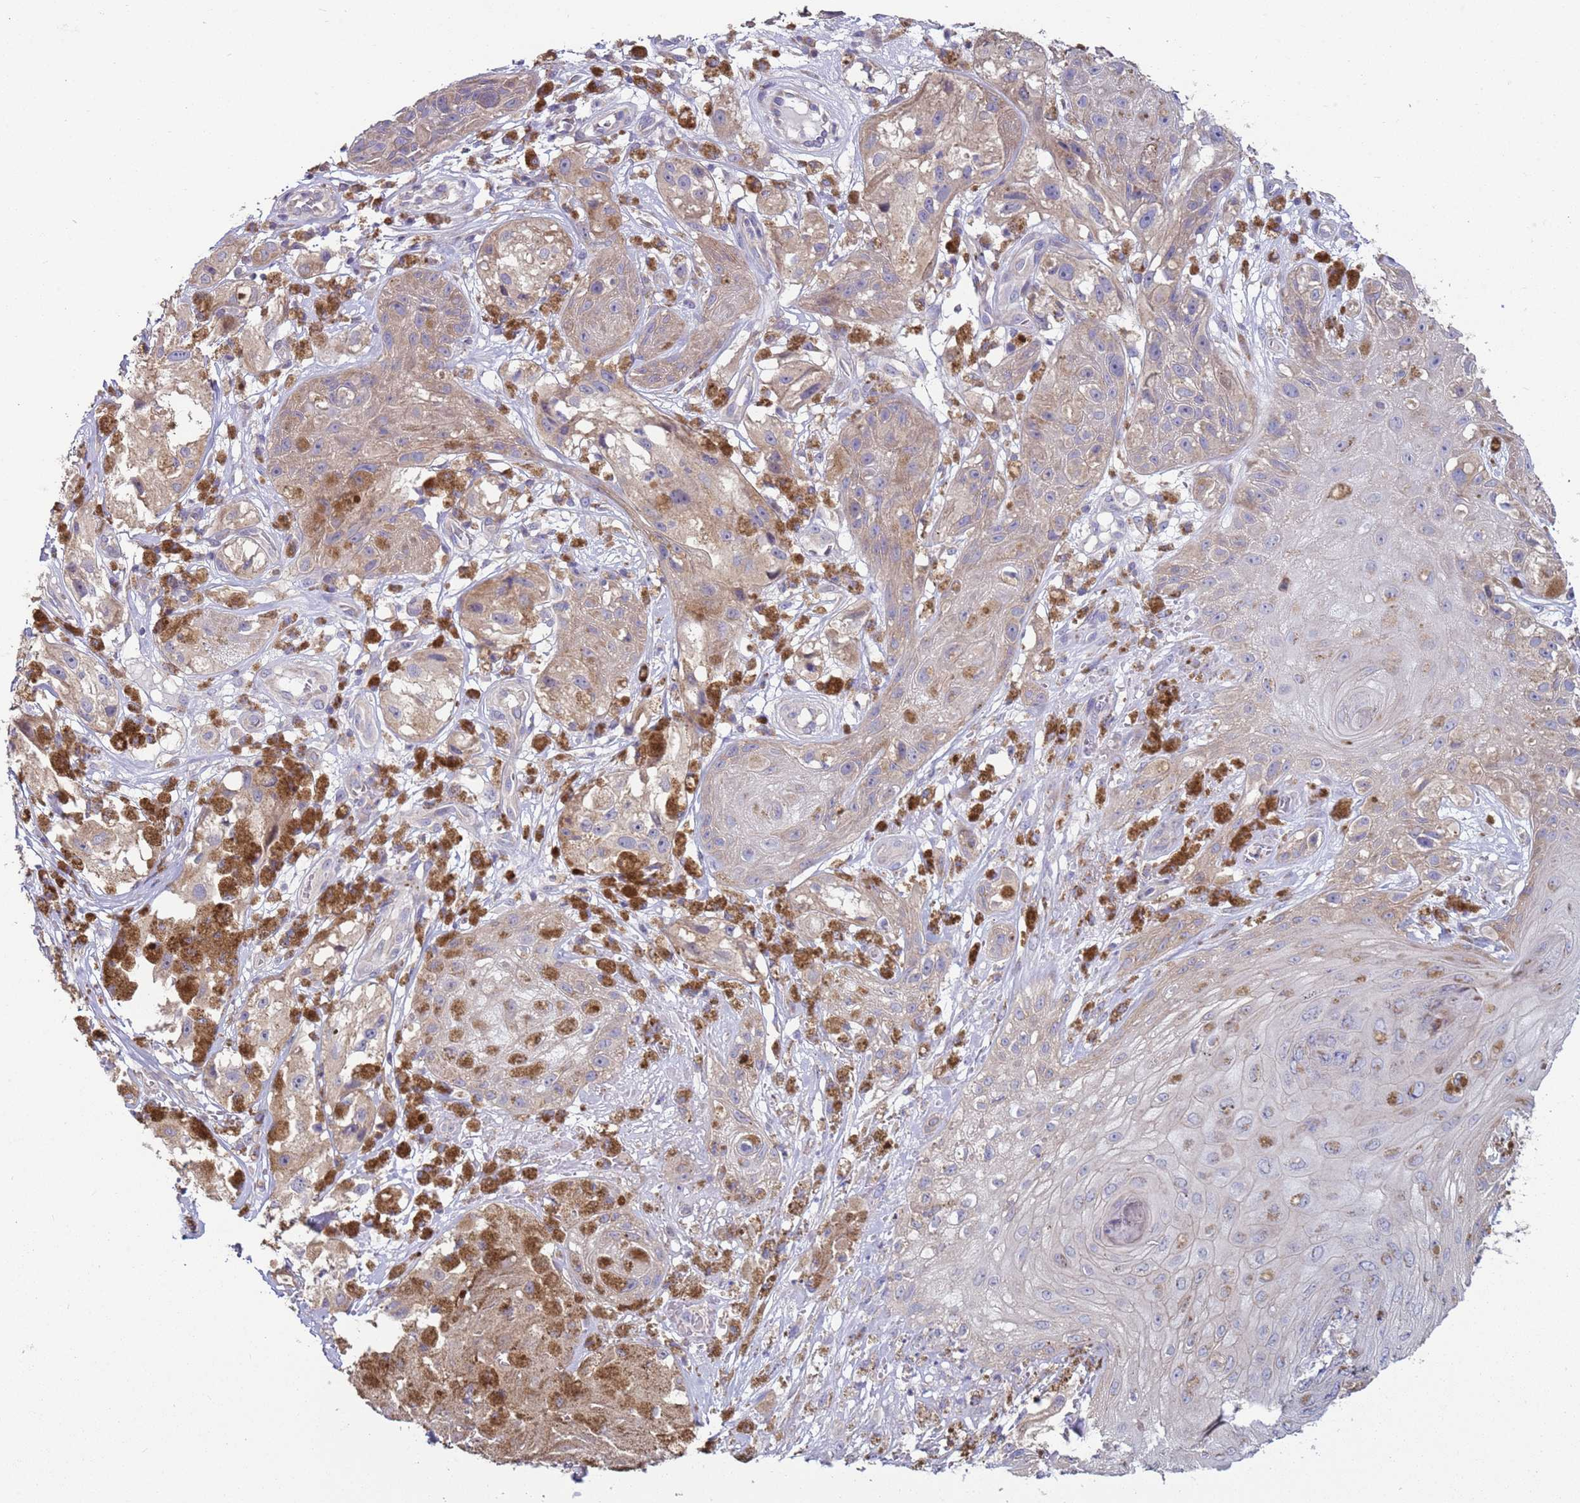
{"staining": {"intensity": "weak", "quantity": "25%-75%", "location": "cytoplasmic/membranous"}, "tissue": "melanoma", "cell_type": "Tumor cells", "image_type": "cancer", "snomed": [{"axis": "morphology", "description": "Malignant melanoma, NOS"}, {"axis": "topography", "description": "Skin"}], "caption": "Immunohistochemistry staining of melanoma, which shows low levels of weak cytoplasmic/membranous staining in approximately 25%-75% of tumor cells indicating weak cytoplasmic/membranous protein expression. The staining was performed using DAB (brown) for protein detection and nuclei were counterstained in hematoxylin (blue).", "gene": "DIP2B", "patient": {"sex": "male", "age": 88}}